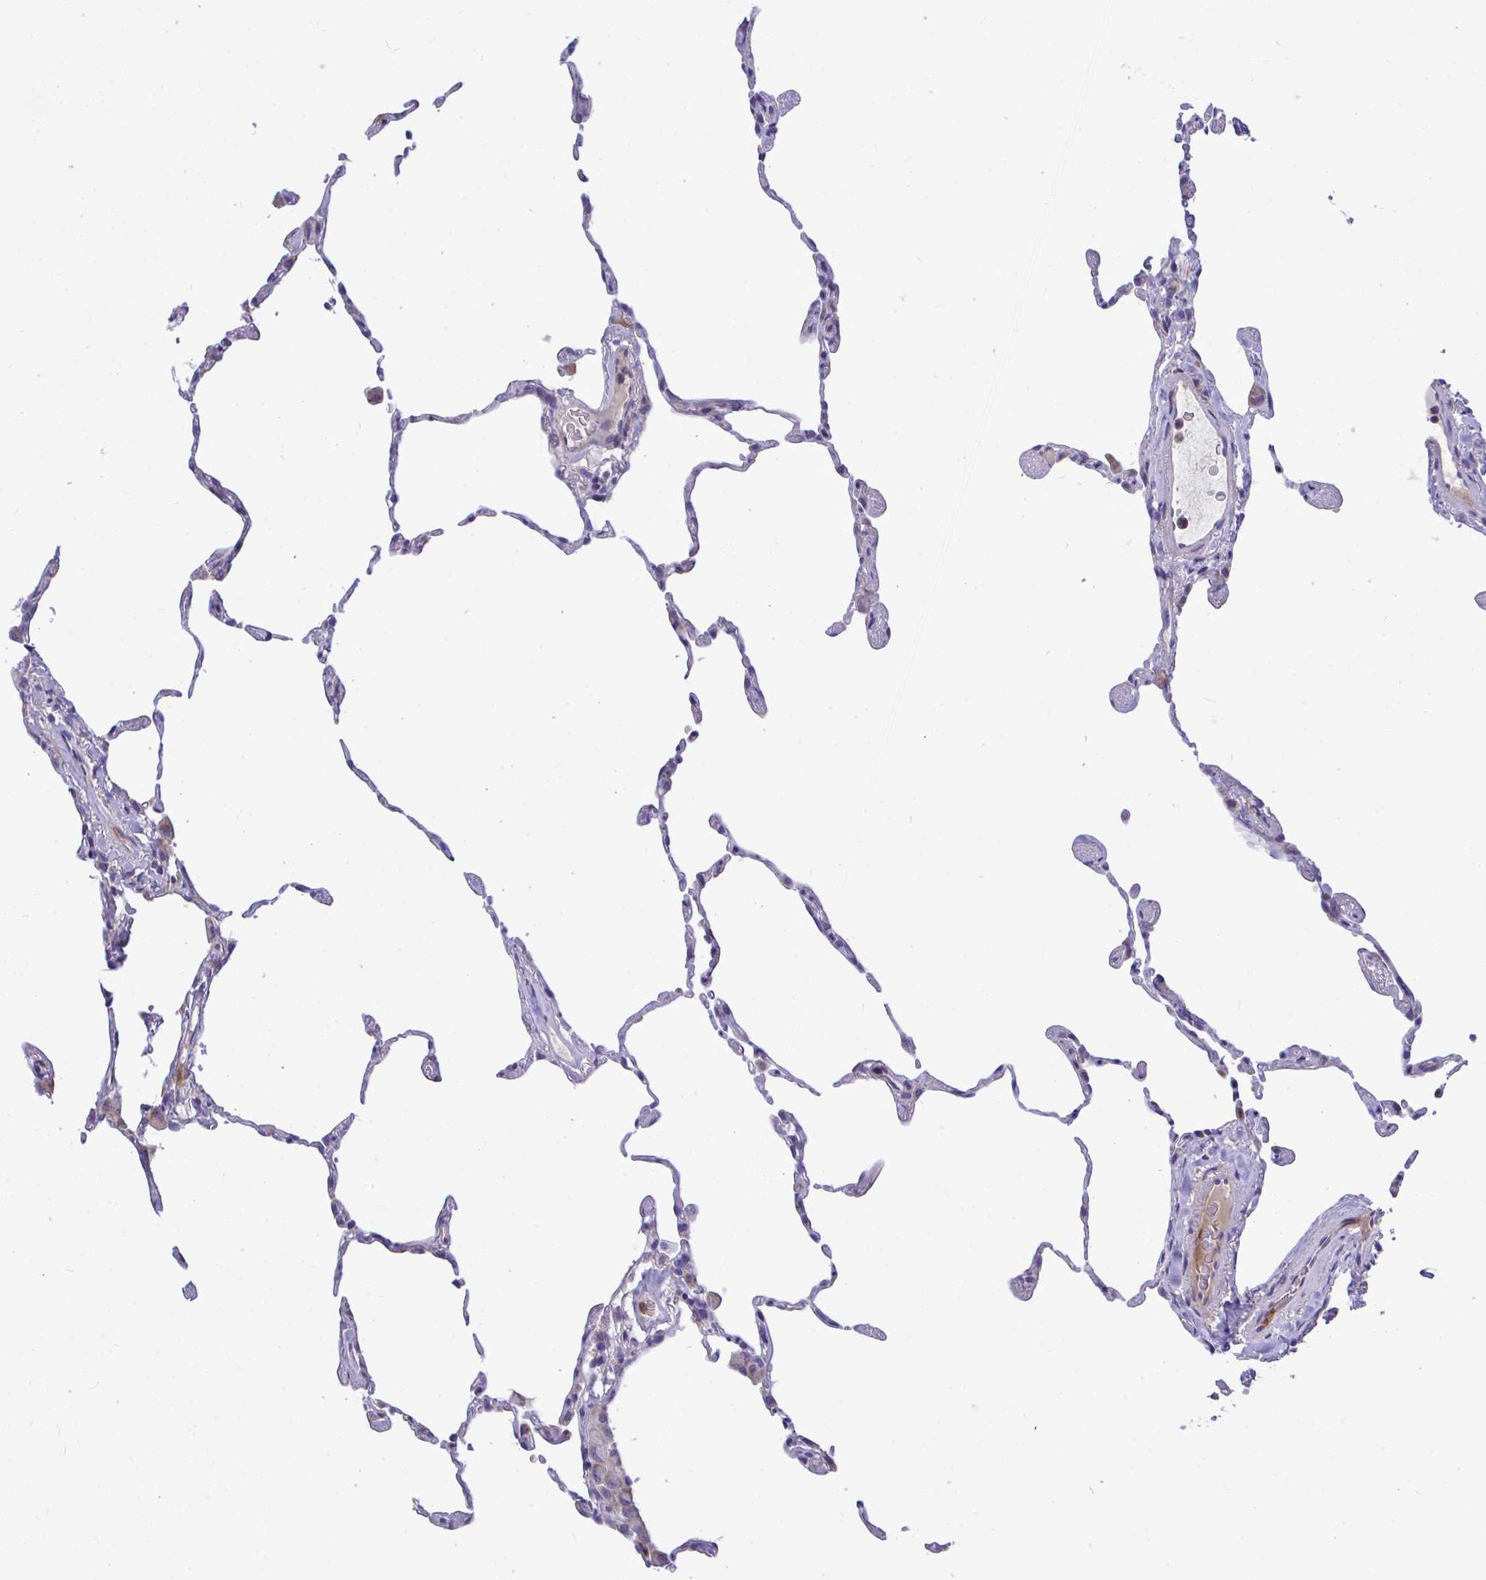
{"staining": {"intensity": "moderate", "quantity": "<25%", "location": "cytoplasmic/membranous"}, "tissue": "lung", "cell_type": "Alveolar cells", "image_type": "normal", "snomed": [{"axis": "morphology", "description": "Normal tissue, NOS"}, {"axis": "topography", "description": "Lung"}], "caption": "Unremarkable lung was stained to show a protein in brown. There is low levels of moderate cytoplasmic/membranous positivity in approximately <25% of alveolar cells.", "gene": "MRPS16", "patient": {"sex": "female", "age": 57}}